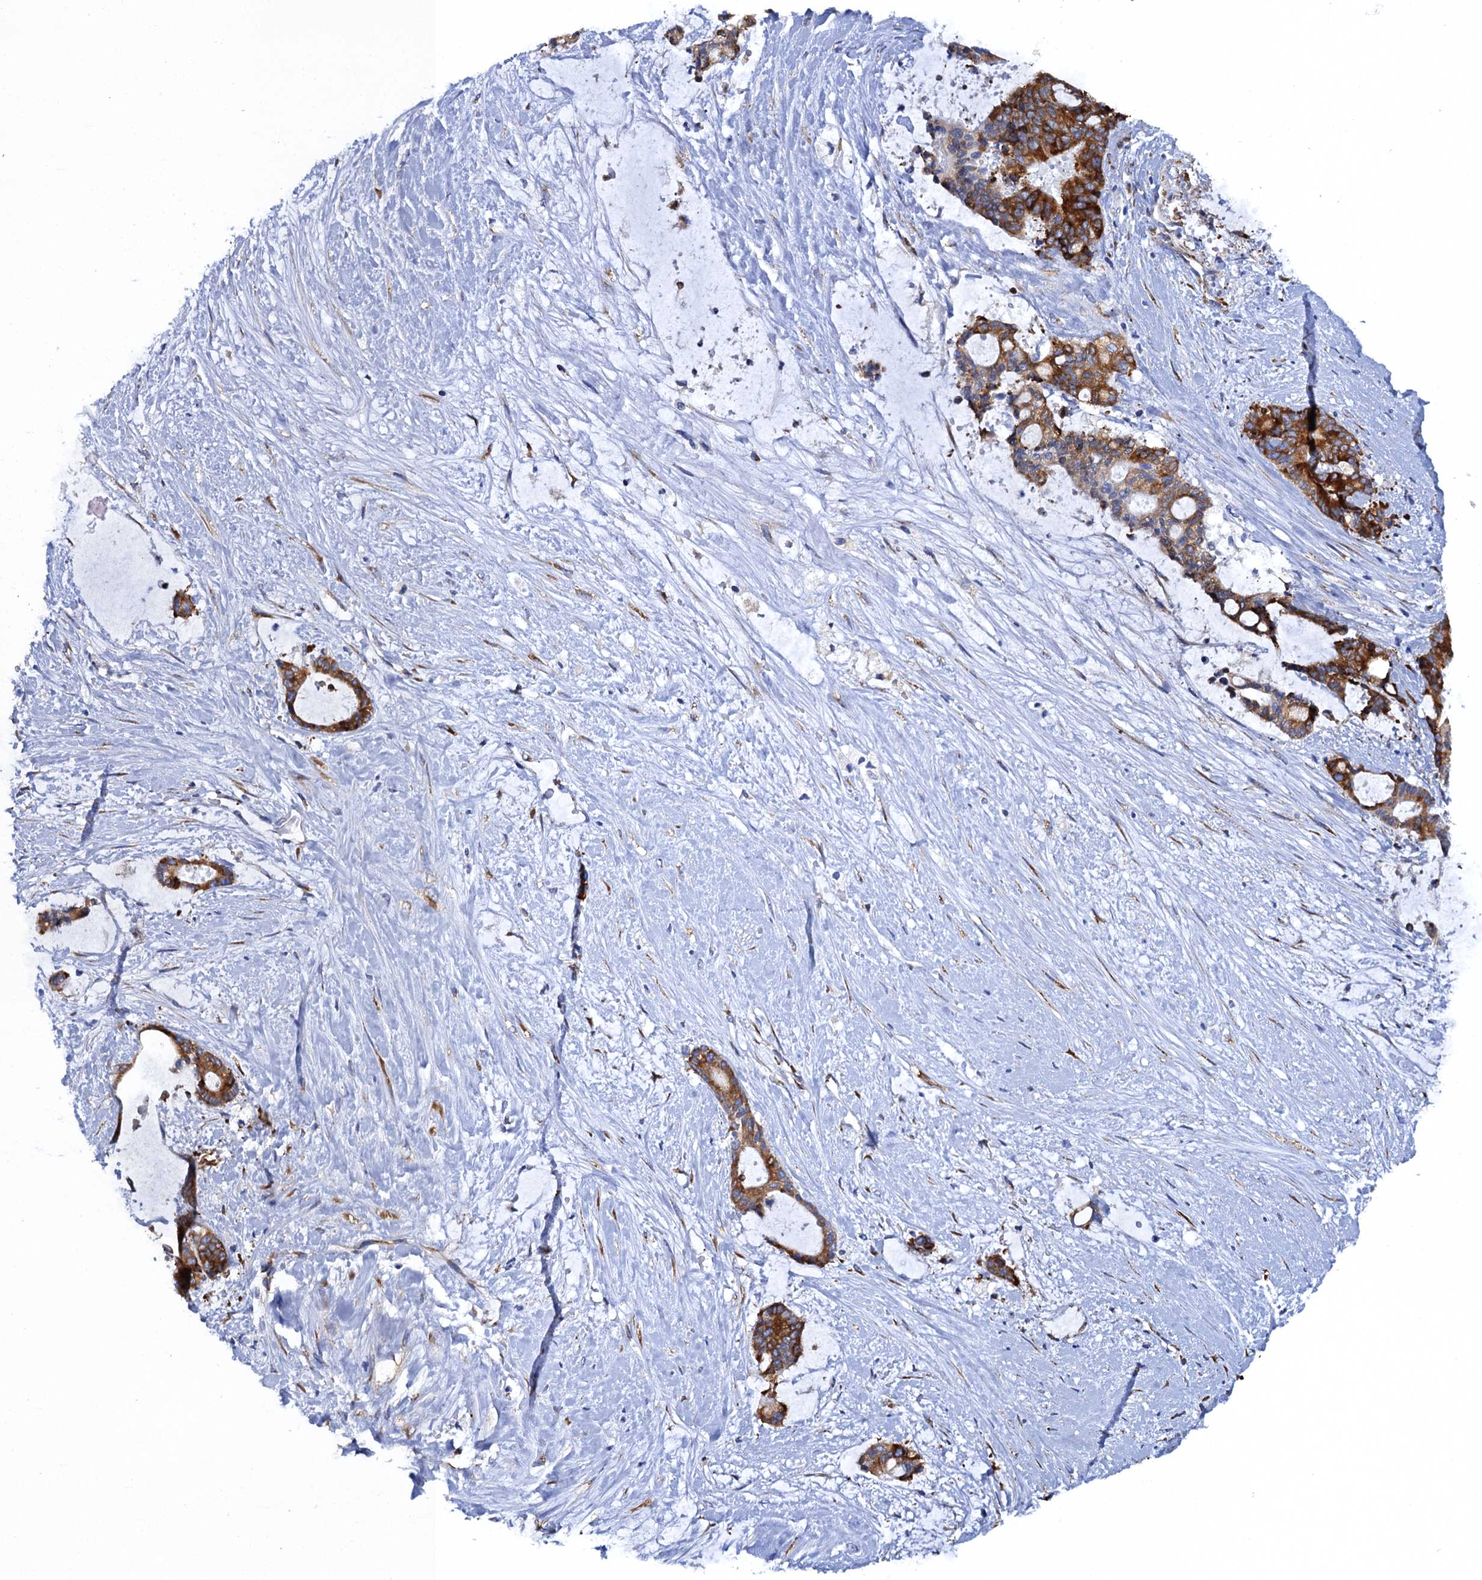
{"staining": {"intensity": "strong", "quantity": ">75%", "location": "cytoplasmic/membranous"}, "tissue": "liver cancer", "cell_type": "Tumor cells", "image_type": "cancer", "snomed": [{"axis": "morphology", "description": "Normal tissue, NOS"}, {"axis": "morphology", "description": "Cholangiocarcinoma"}, {"axis": "topography", "description": "Liver"}, {"axis": "topography", "description": "Peripheral nerve tissue"}], "caption": "A brown stain shows strong cytoplasmic/membranous positivity of a protein in liver cancer (cholangiocarcinoma) tumor cells.", "gene": "POGLUT3", "patient": {"sex": "female", "age": 73}}